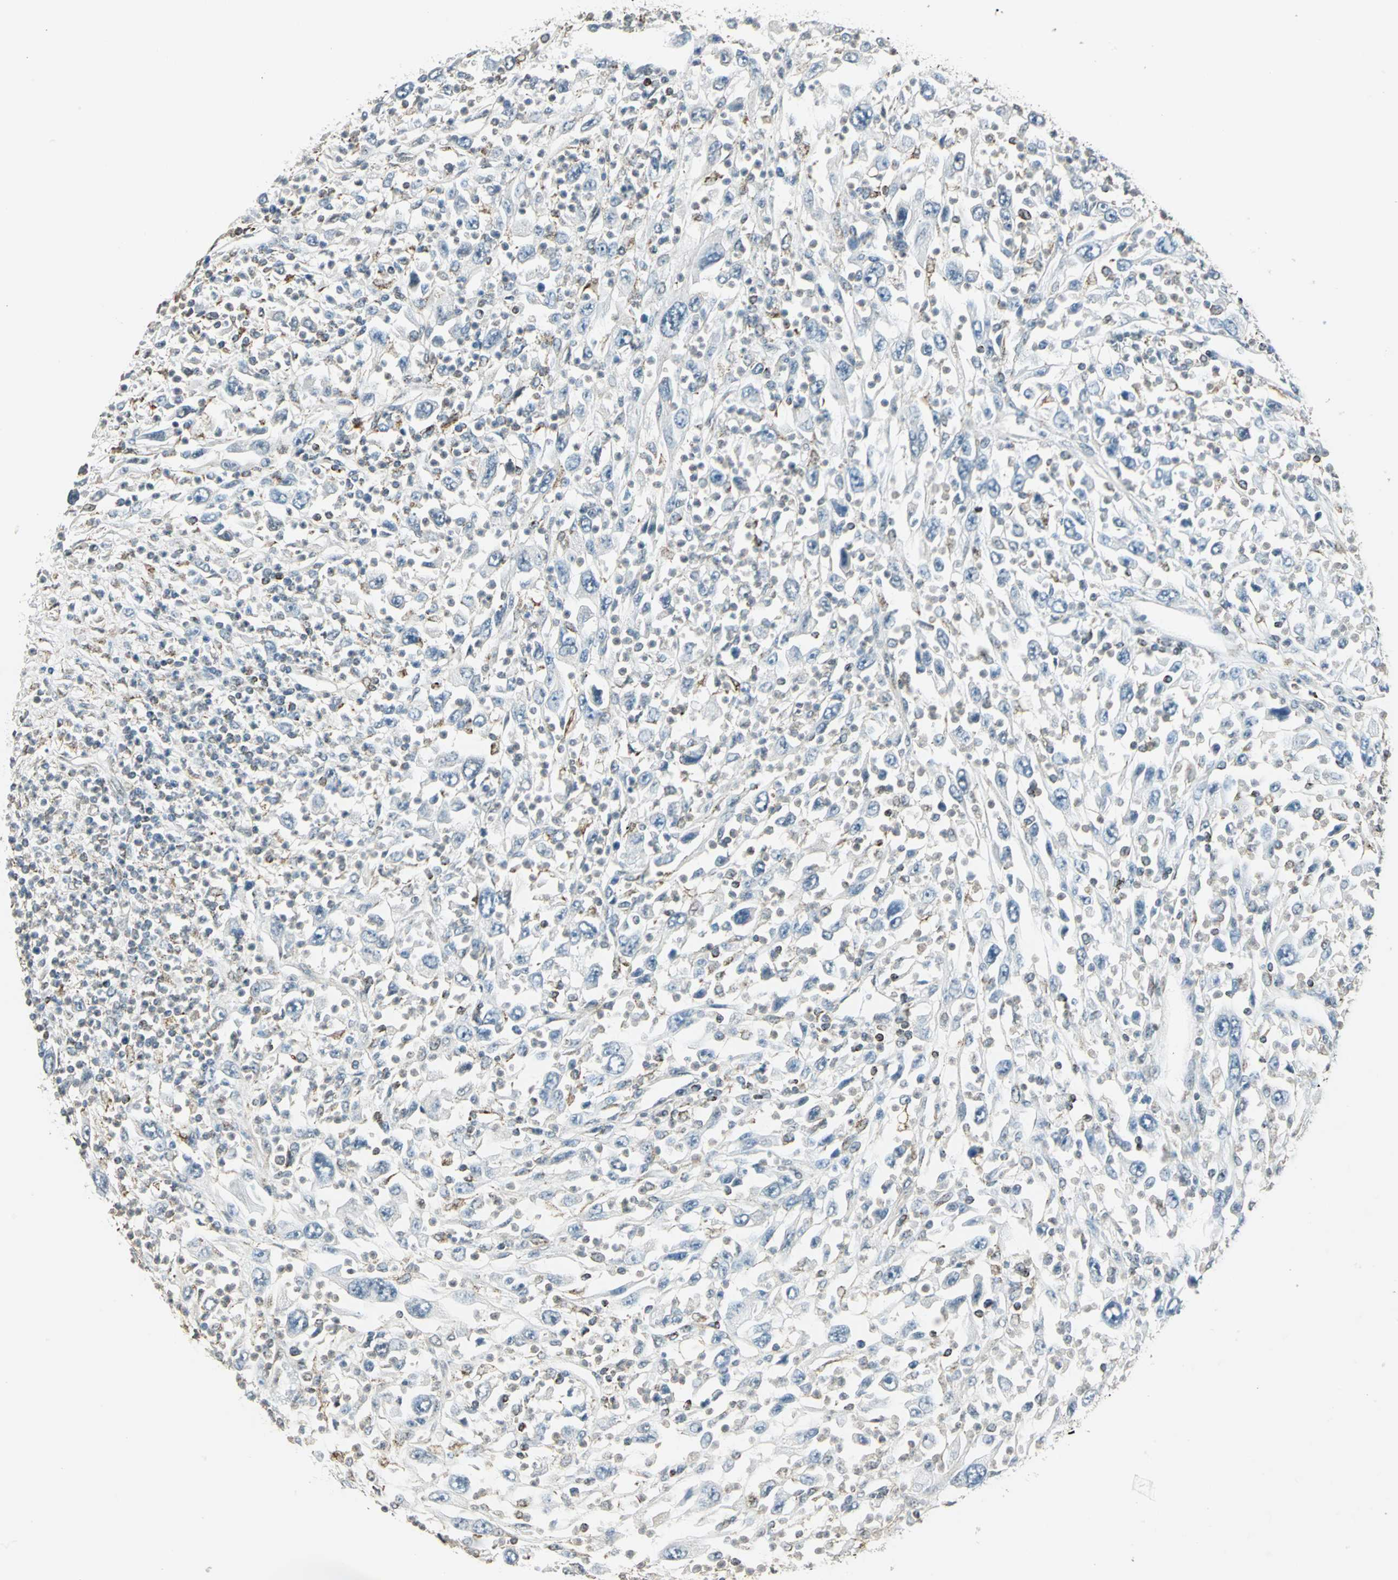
{"staining": {"intensity": "weak", "quantity": "25%-75%", "location": "cytoplasmic/membranous"}, "tissue": "melanoma", "cell_type": "Tumor cells", "image_type": "cancer", "snomed": [{"axis": "morphology", "description": "Malignant melanoma, Metastatic site"}, {"axis": "topography", "description": "Skin"}], "caption": "IHC histopathology image of neoplastic tissue: melanoma stained using immunohistochemistry displays low levels of weak protein expression localized specifically in the cytoplasmic/membranous of tumor cells, appearing as a cytoplasmic/membranous brown color.", "gene": "NUDT2", "patient": {"sex": "female", "age": 56}}